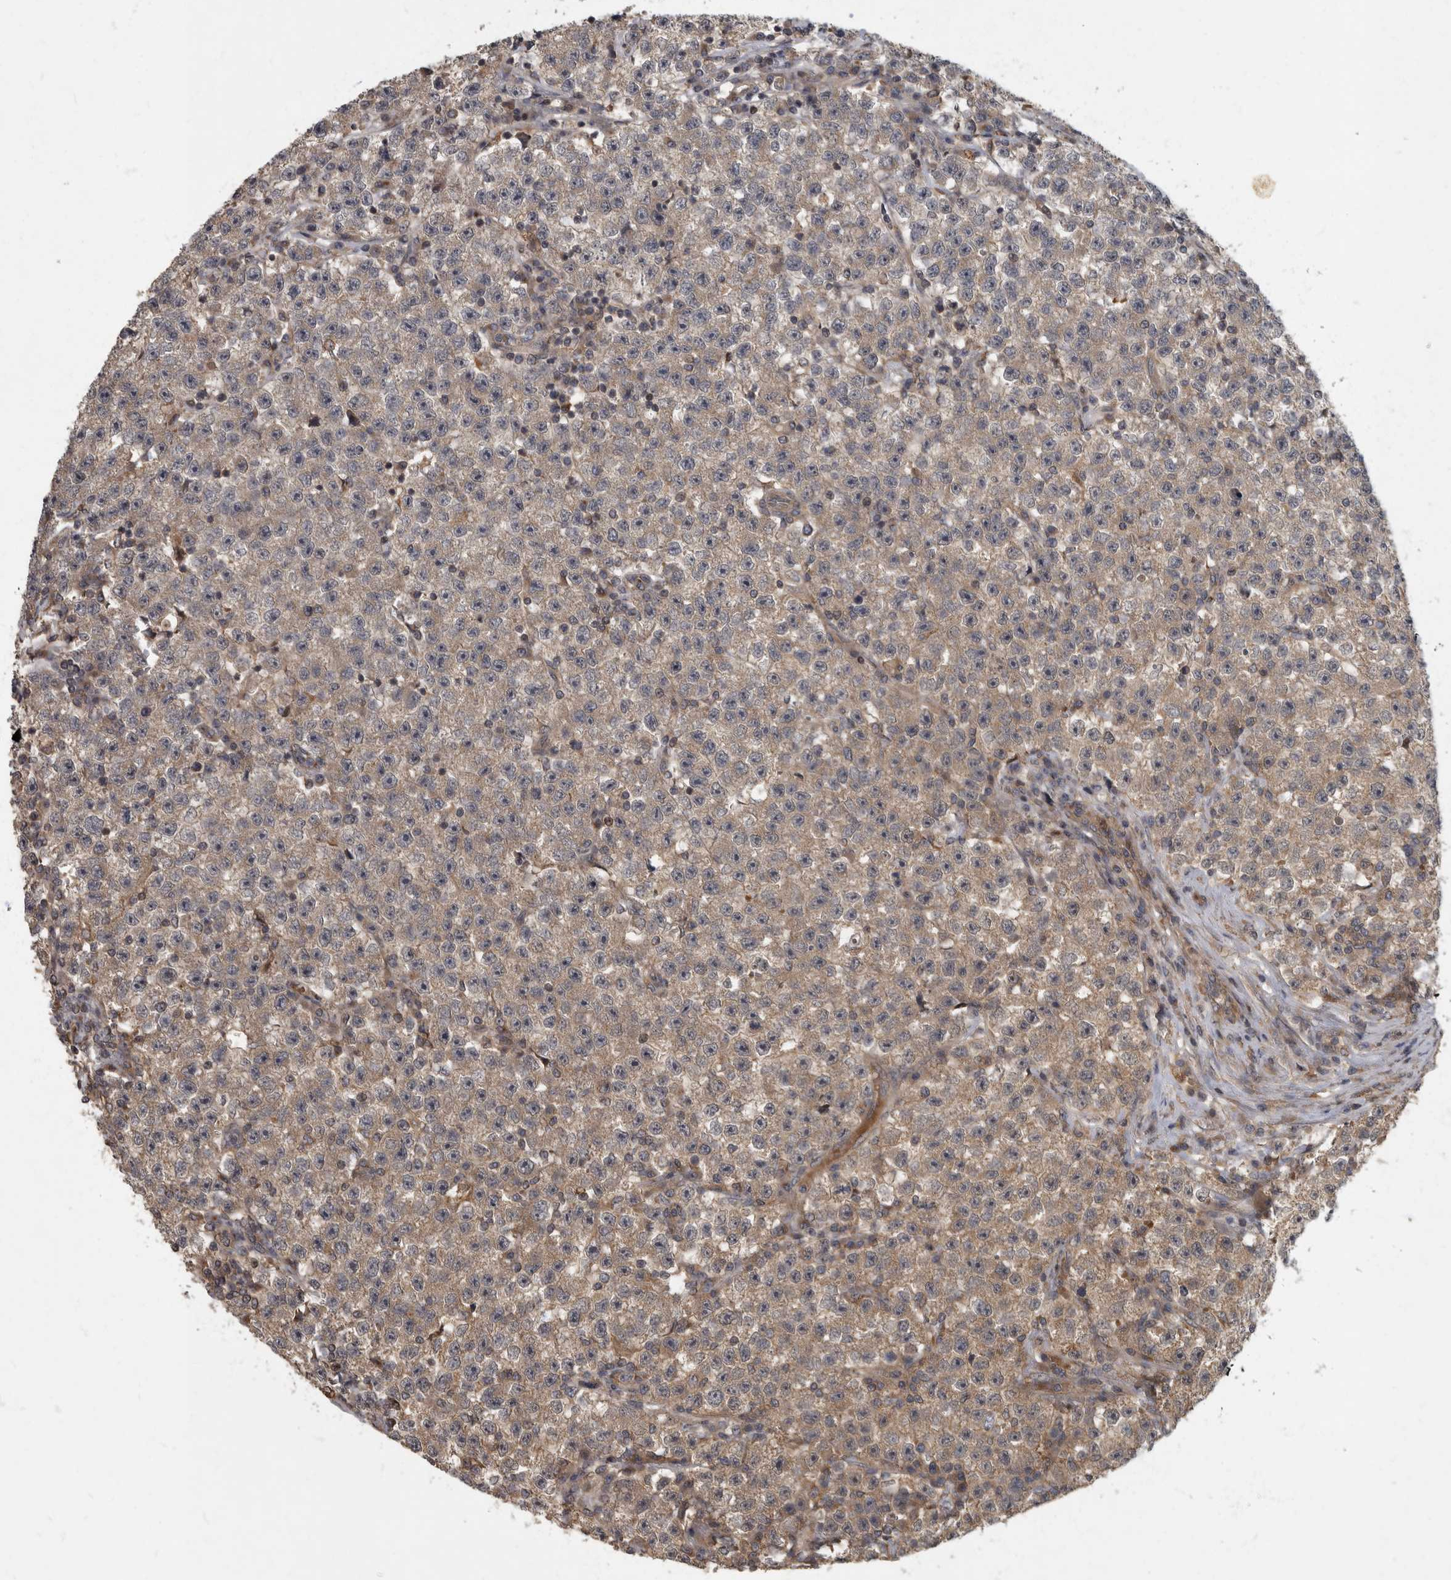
{"staining": {"intensity": "moderate", "quantity": "25%-75%", "location": "cytoplasmic/membranous"}, "tissue": "testis cancer", "cell_type": "Tumor cells", "image_type": "cancer", "snomed": [{"axis": "morphology", "description": "Seminoma, NOS"}, {"axis": "topography", "description": "Testis"}], "caption": "Tumor cells display medium levels of moderate cytoplasmic/membranous positivity in about 25%-75% of cells in testis cancer. The staining was performed using DAB to visualize the protein expression in brown, while the nuclei were stained in blue with hematoxylin (Magnification: 20x).", "gene": "IQCK", "patient": {"sex": "male", "age": 22}}